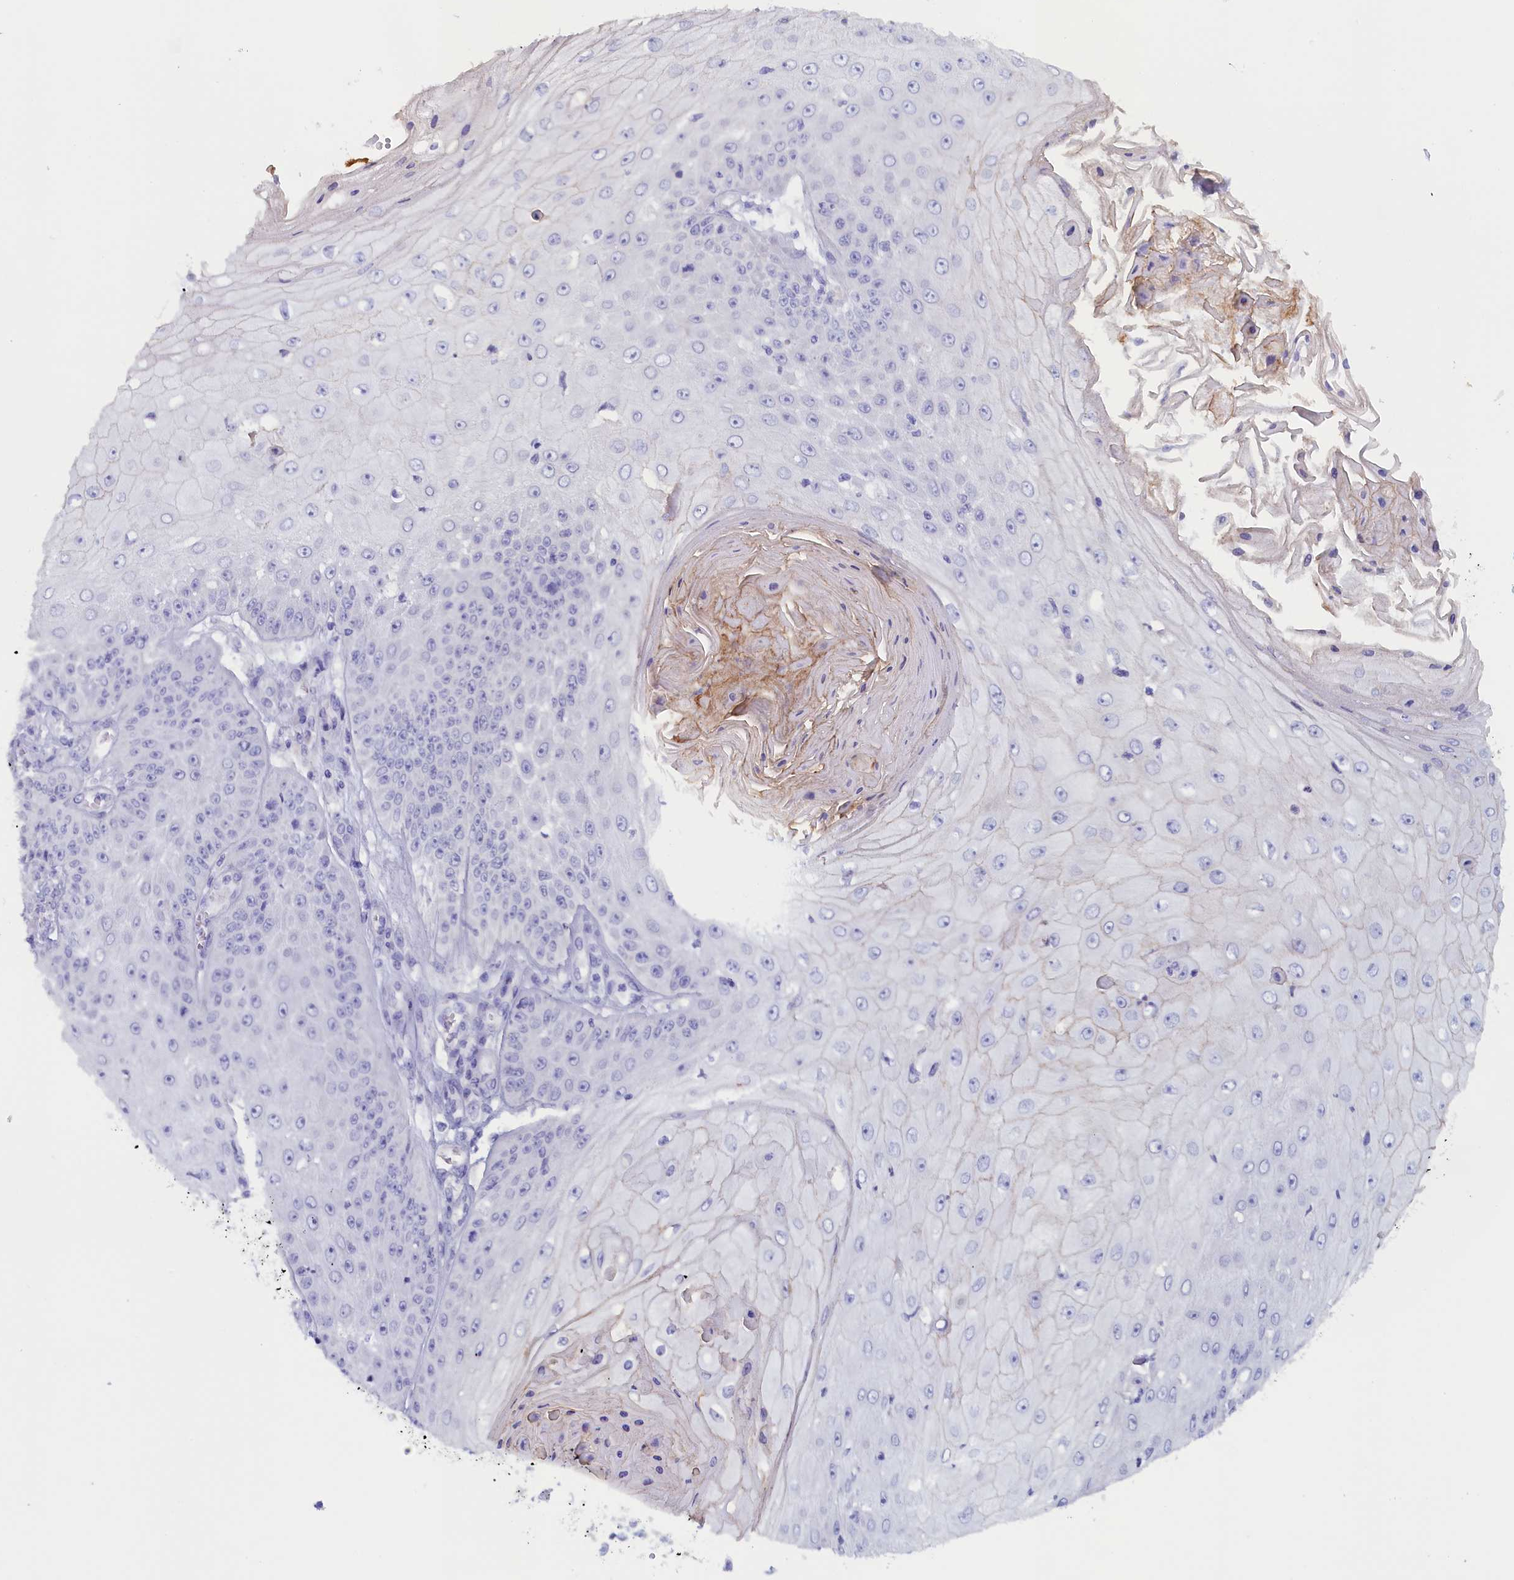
{"staining": {"intensity": "negative", "quantity": "none", "location": "none"}, "tissue": "skin cancer", "cell_type": "Tumor cells", "image_type": "cancer", "snomed": [{"axis": "morphology", "description": "Squamous cell carcinoma, NOS"}, {"axis": "topography", "description": "Skin"}], "caption": "The IHC histopathology image has no significant positivity in tumor cells of squamous cell carcinoma (skin) tissue.", "gene": "ANKRD2", "patient": {"sex": "male", "age": 70}}